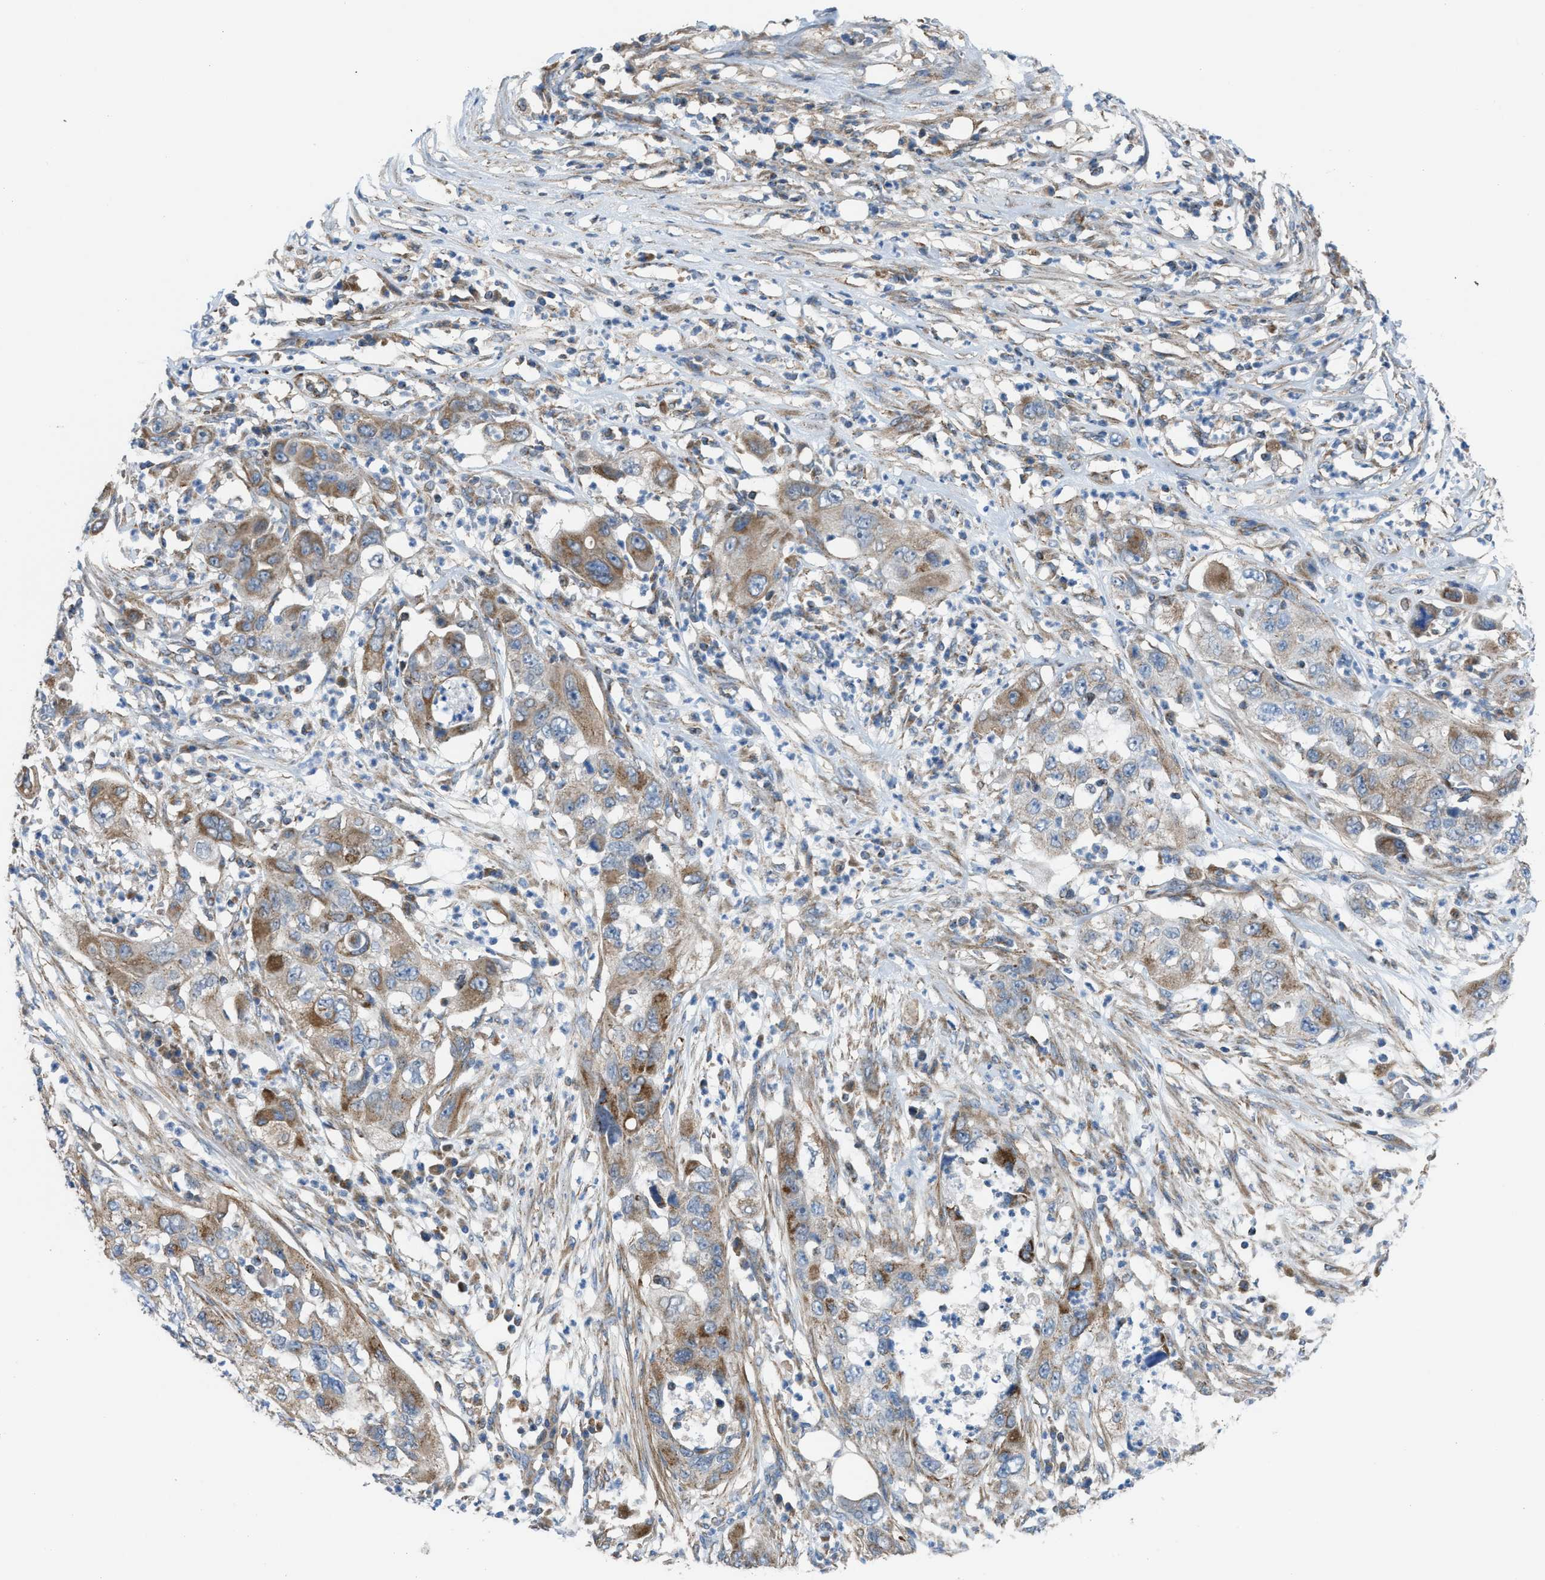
{"staining": {"intensity": "moderate", "quantity": ">75%", "location": "cytoplasmic/membranous"}, "tissue": "pancreatic cancer", "cell_type": "Tumor cells", "image_type": "cancer", "snomed": [{"axis": "morphology", "description": "Adenocarcinoma, NOS"}, {"axis": "topography", "description": "Pancreas"}], "caption": "Protein expression analysis of human pancreatic adenocarcinoma reveals moderate cytoplasmic/membranous staining in approximately >75% of tumor cells.", "gene": "SLC10A3", "patient": {"sex": "female", "age": 78}}